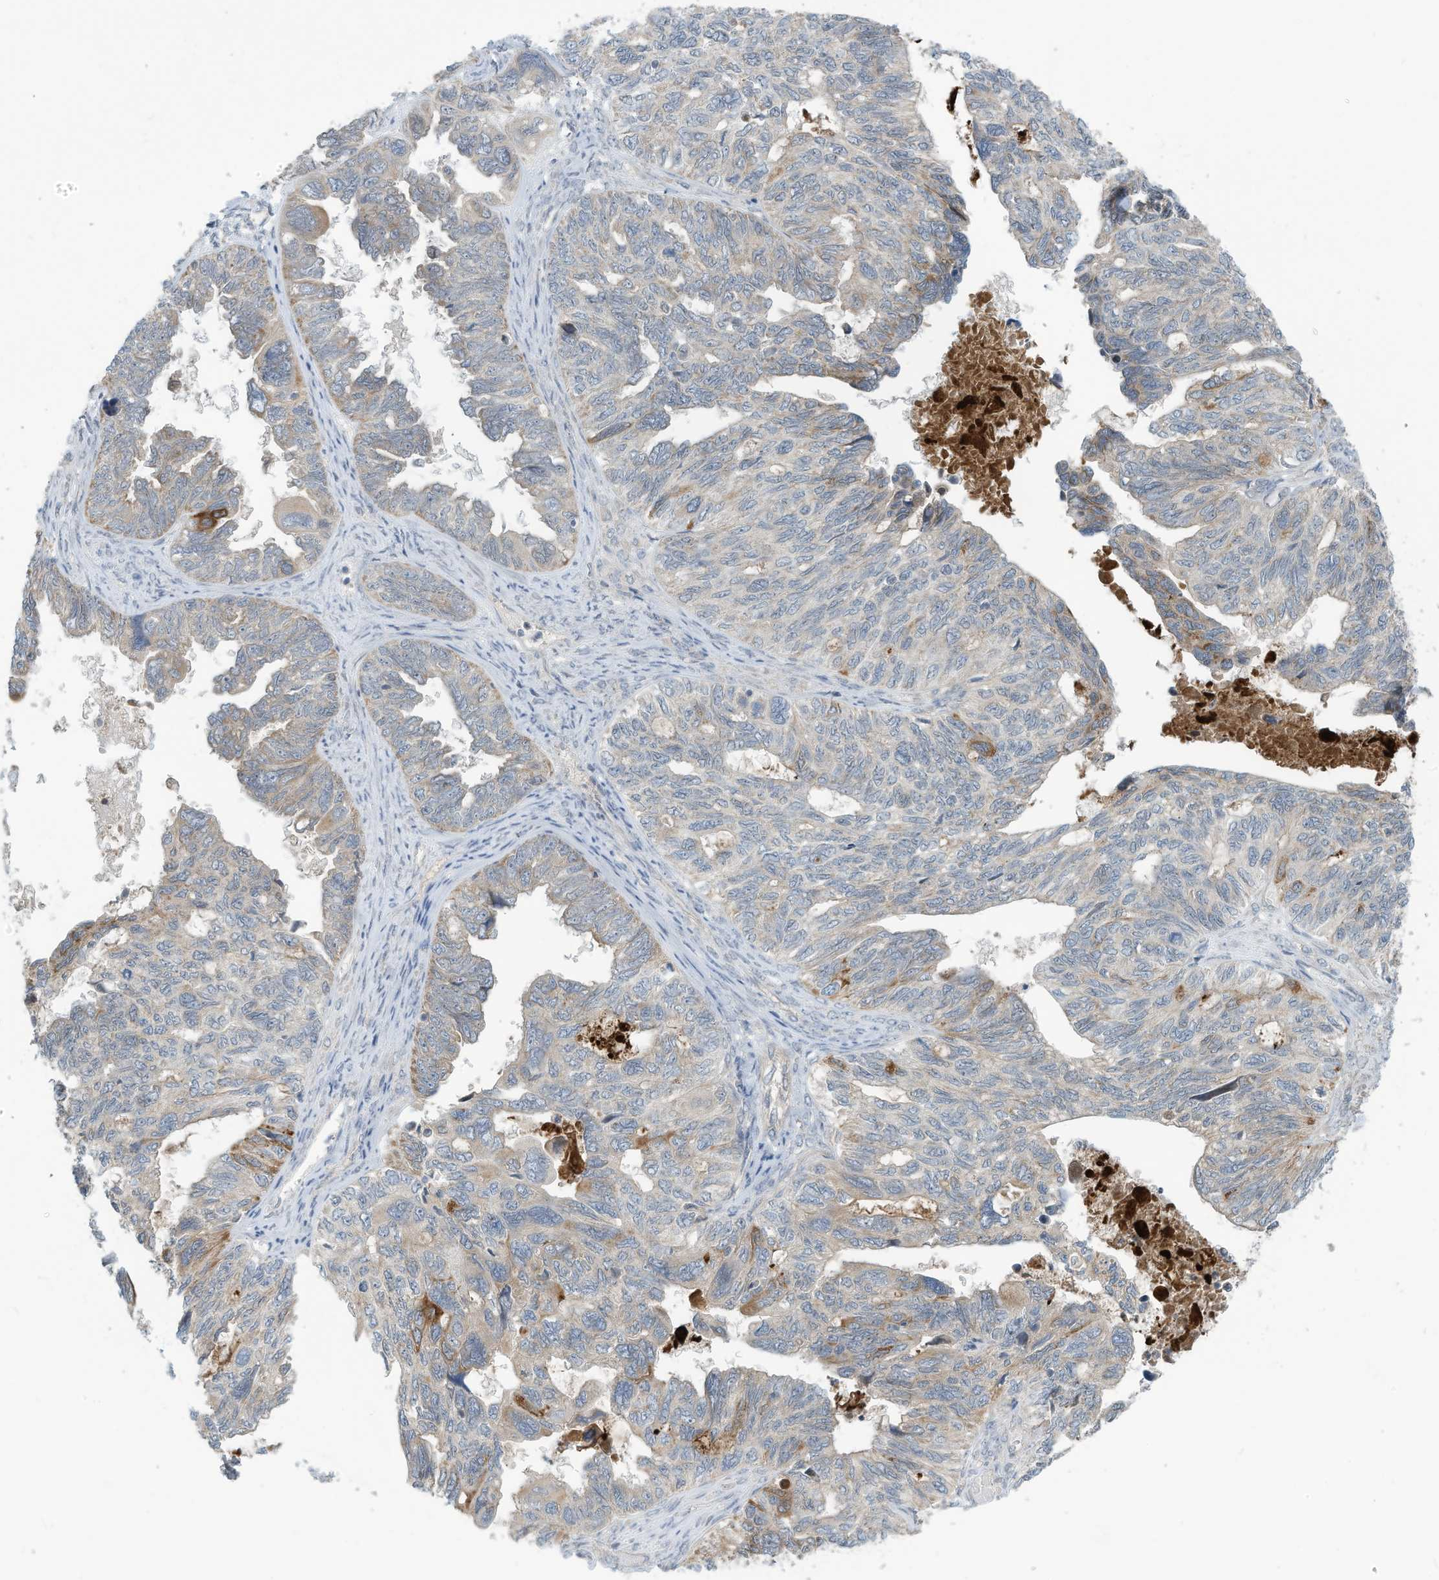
{"staining": {"intensity": "weak", "quantity": "<25%", "location": "cytoplasmic/membranous"}, "tissue": "ovarian cancer", "cell_type": "Tumor cells", "image_type": "cancer", "snomed": [{"axis": "morphology", "description": "Cystadenocarcinoma, serous, NOS"}, {"axis": "topography", "description": "Ovary"}], "caption": "Photomicrograph shows no protein expression in tumor cells of ovarian cancer tissue.", "gene": "SCGB1D2", "patient": {"sex": "female", "age": 79}}